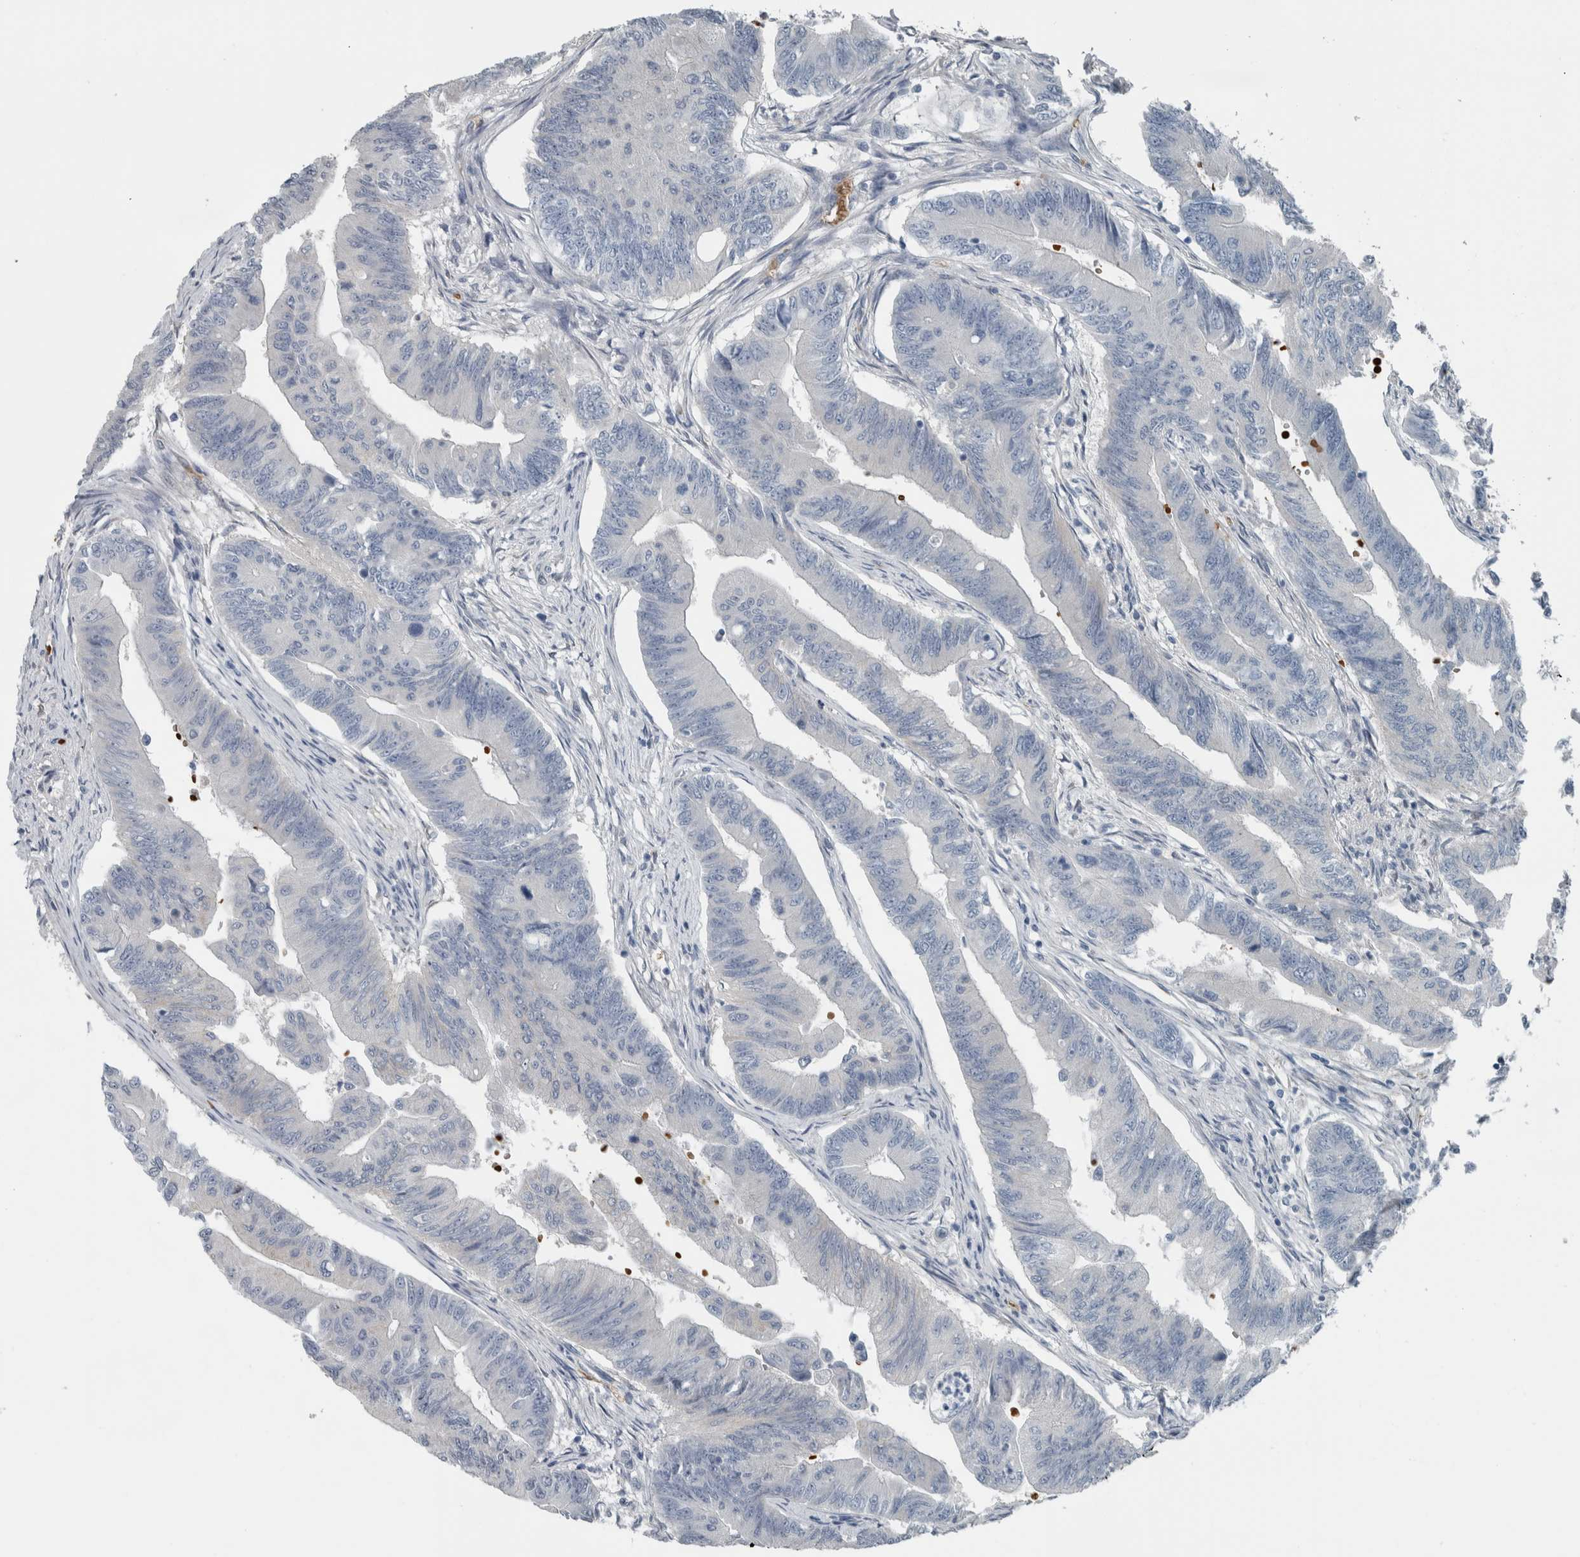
{"staining": {"intensity": "negative", "quantity": "none", "location": "none"}, "tissue": "colorectal cancer", "cell_type": "Tumor cells", "image_type": "cancer", "snomed": [{"axis": "morphology", "description": "Adenoma, NOS"}, {"axis": "morphology", "description": "Adenocarcinoma, NOS"}, {"axis": "topography", "description": "Colon"}], "caption": "Tumor cells are negative for brown protein staining in colorectal cancer.", "gene": "SH3GL2", "patient": {"sex": "male", "age": 79}}